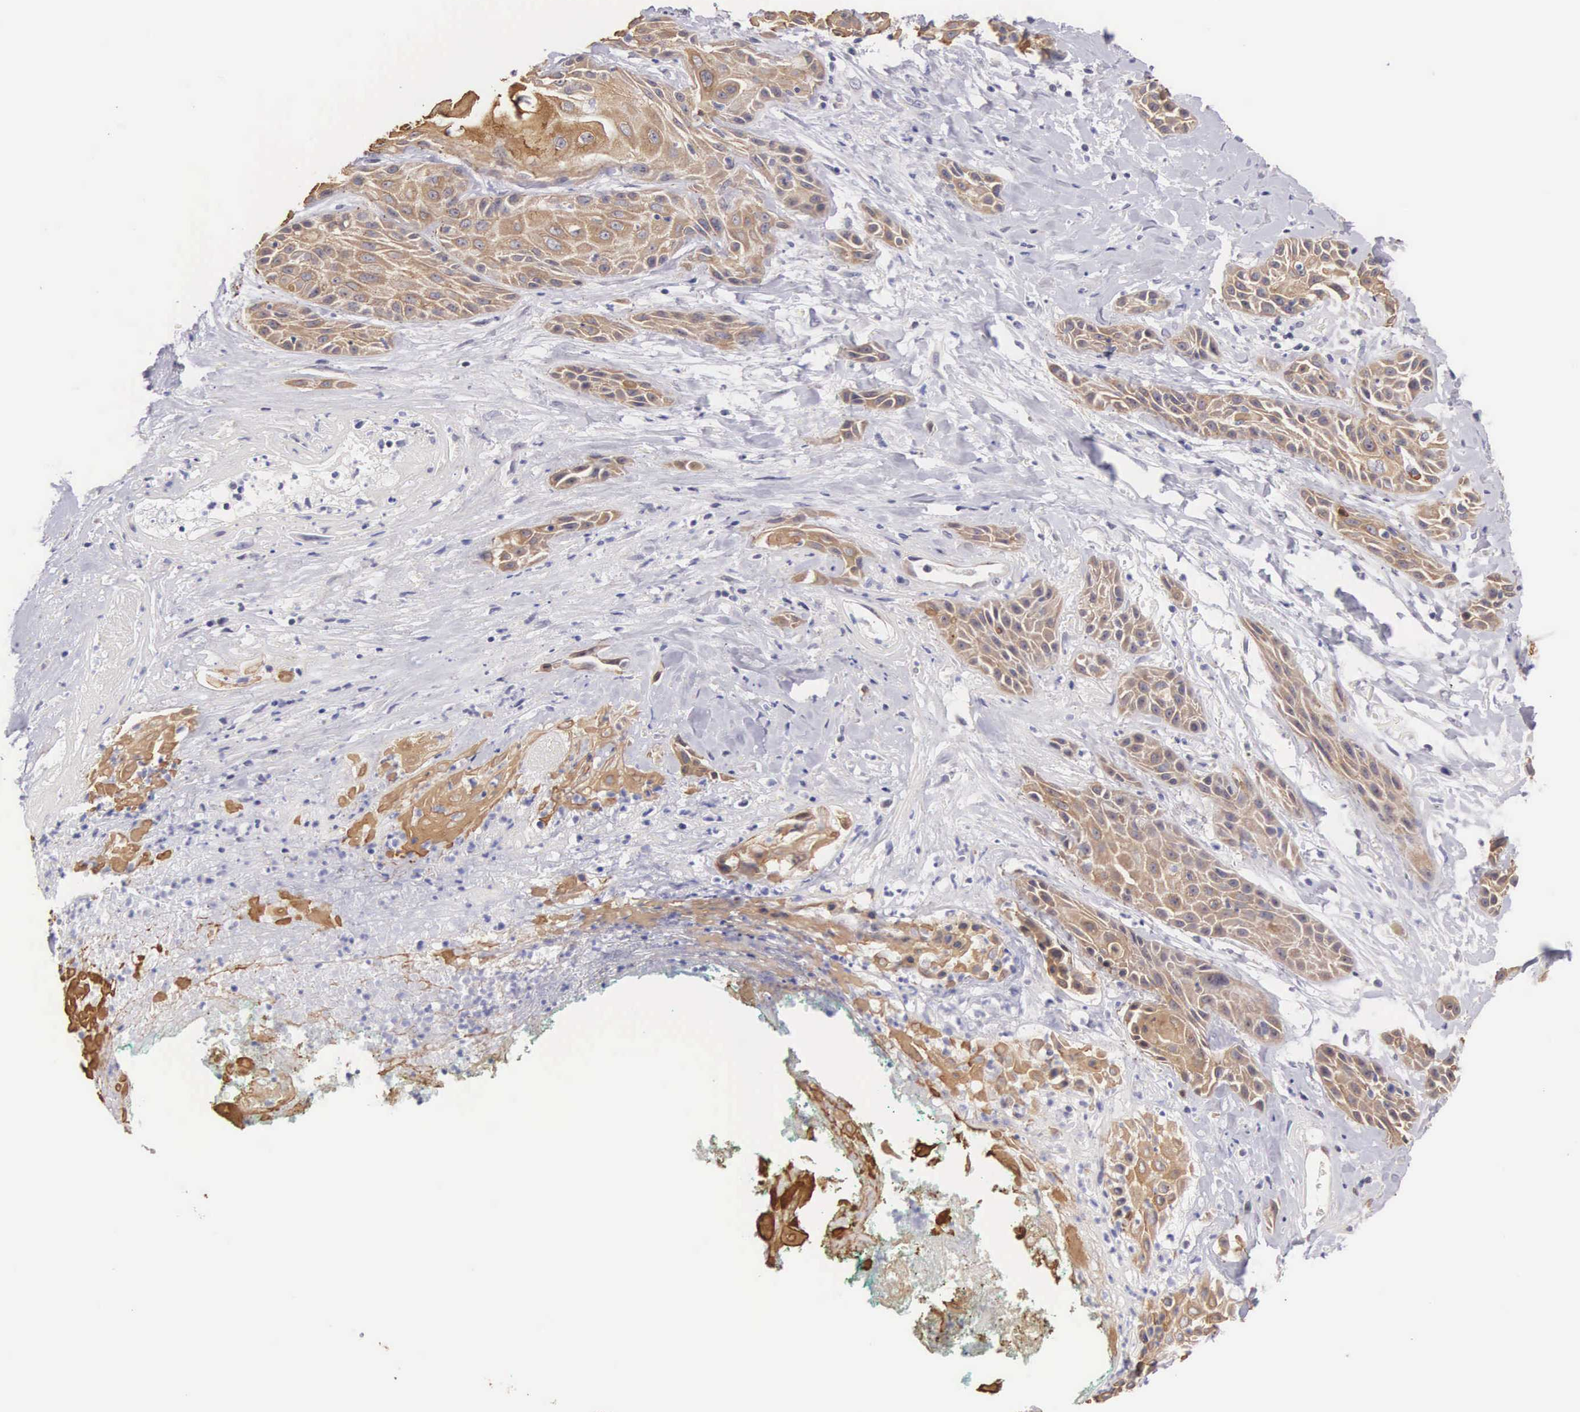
{"staining": {"intensity": "moderate", "quantity": ">75%", "location": "cytoplasmic/membranous"}, "tissue": "skin cancer", "cell_type": "Tumor cells", "image_type": "cancer", "snomed": [{"axis": "morphology", "description": "Squamous cell carcinoma, NOS"}, {"axis": "topography", "description": "Skin"}, {"axis": "topography", "description": "Anal"}], "caption": "Skin squamous cell carcinoma stained with a brown dye displays moderate cytoplasmic/membranous positive staining in about >75% of tumor cells.", "gene": "PIR", "patient": {"sex": "male", "age": 64}}